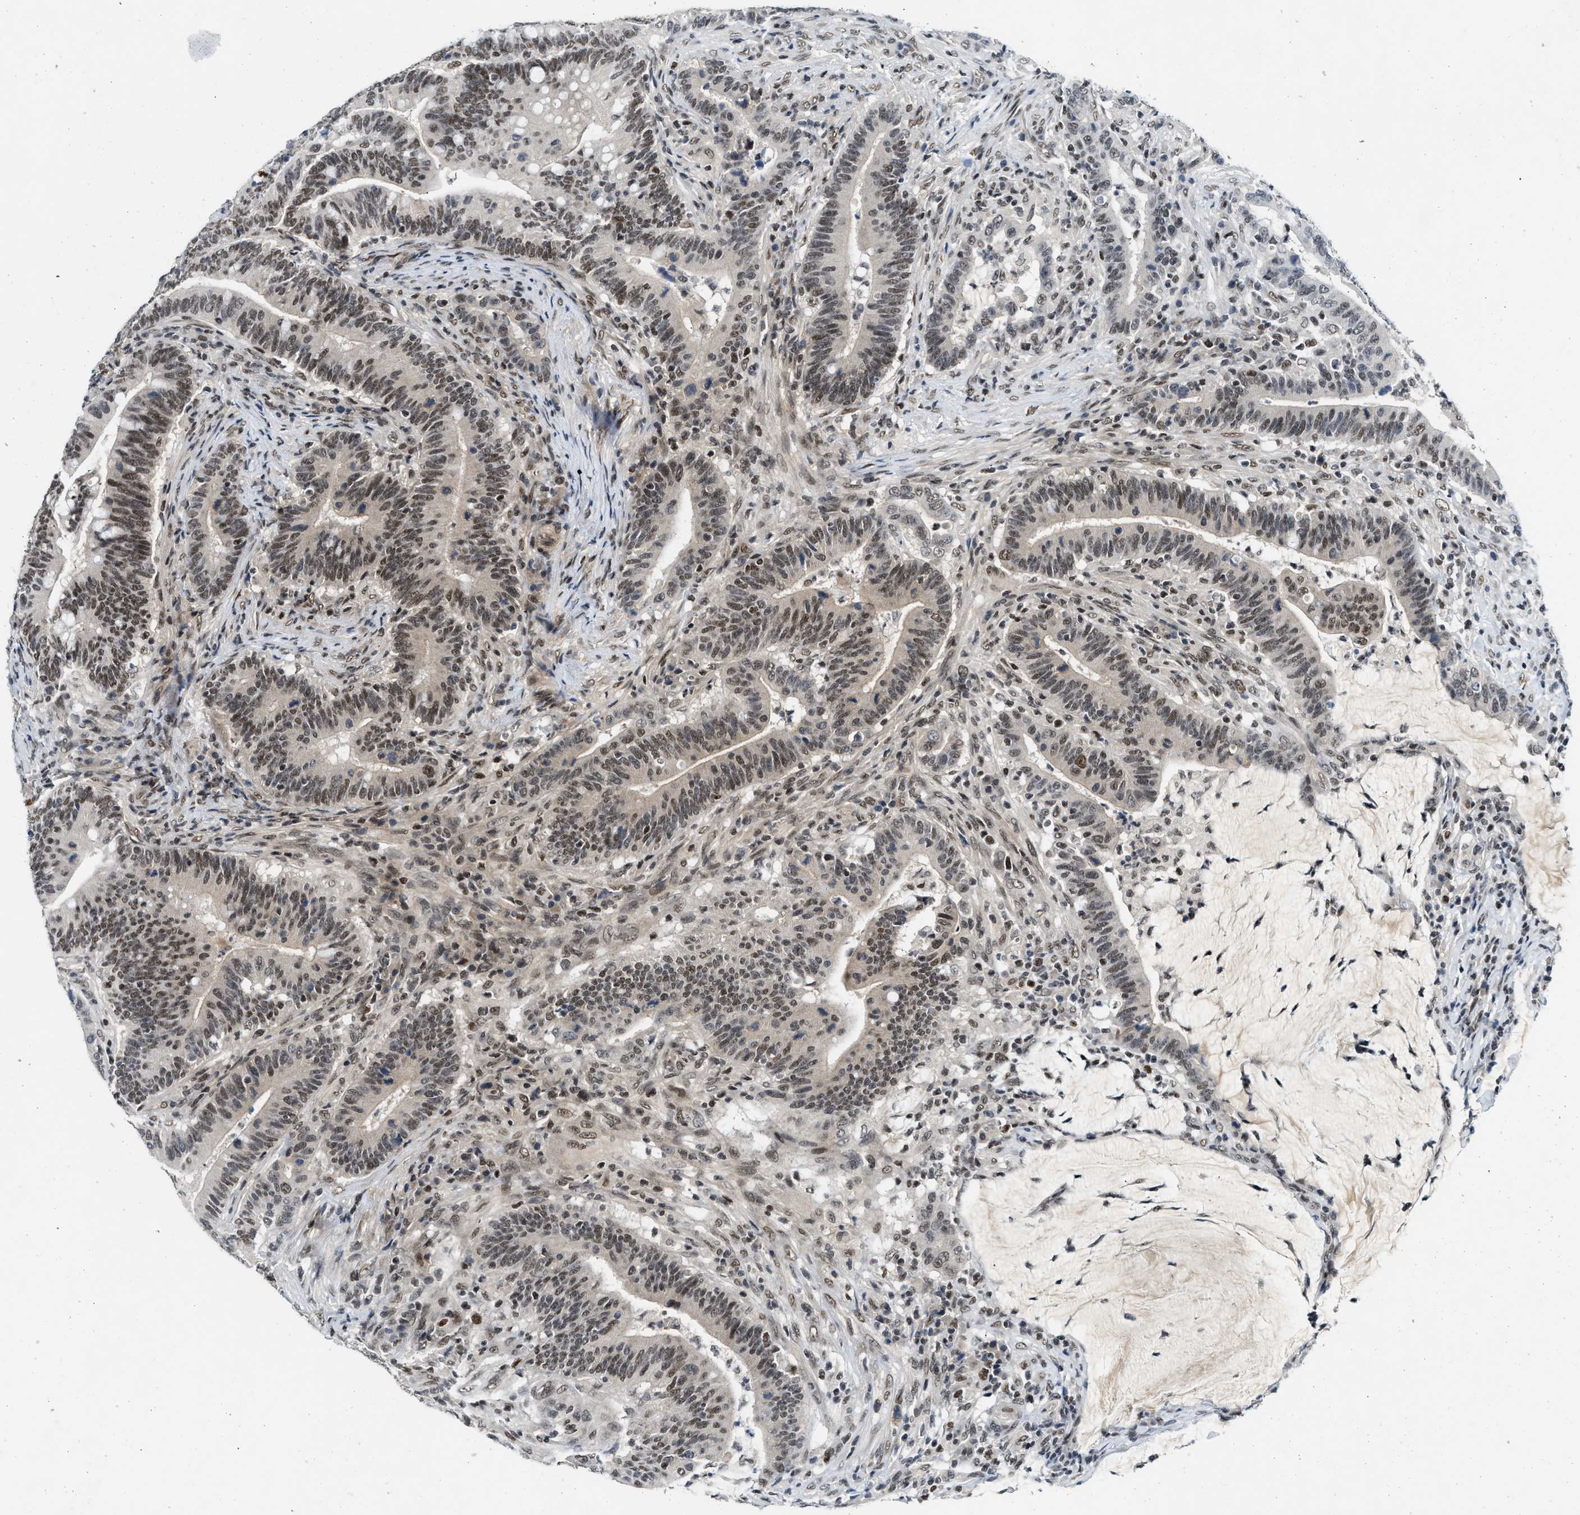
{"staining": {"intensity": "moderate", "quantity": ">75%", "location": "nuclear"}, "tissue": "colorectal cancer", "cell_type": "Tumor cells", "image_type": "cancer", "snomed": [{"axis": "morphology", "description": "Normal tissue, NOS"}, {"axis": "morphology", "description": "Adenocarcinoma, NOS"}, {"axis": "topography", "description": "Colon"}], "caption": "A photomicrograph of human adenocarcinoma (colorectal) stained for a protein demonstrates moderate nuclear brown staining in tumor cells.", "gene": "NCOA1", "patient": {"sex": "female", "age": 66}}